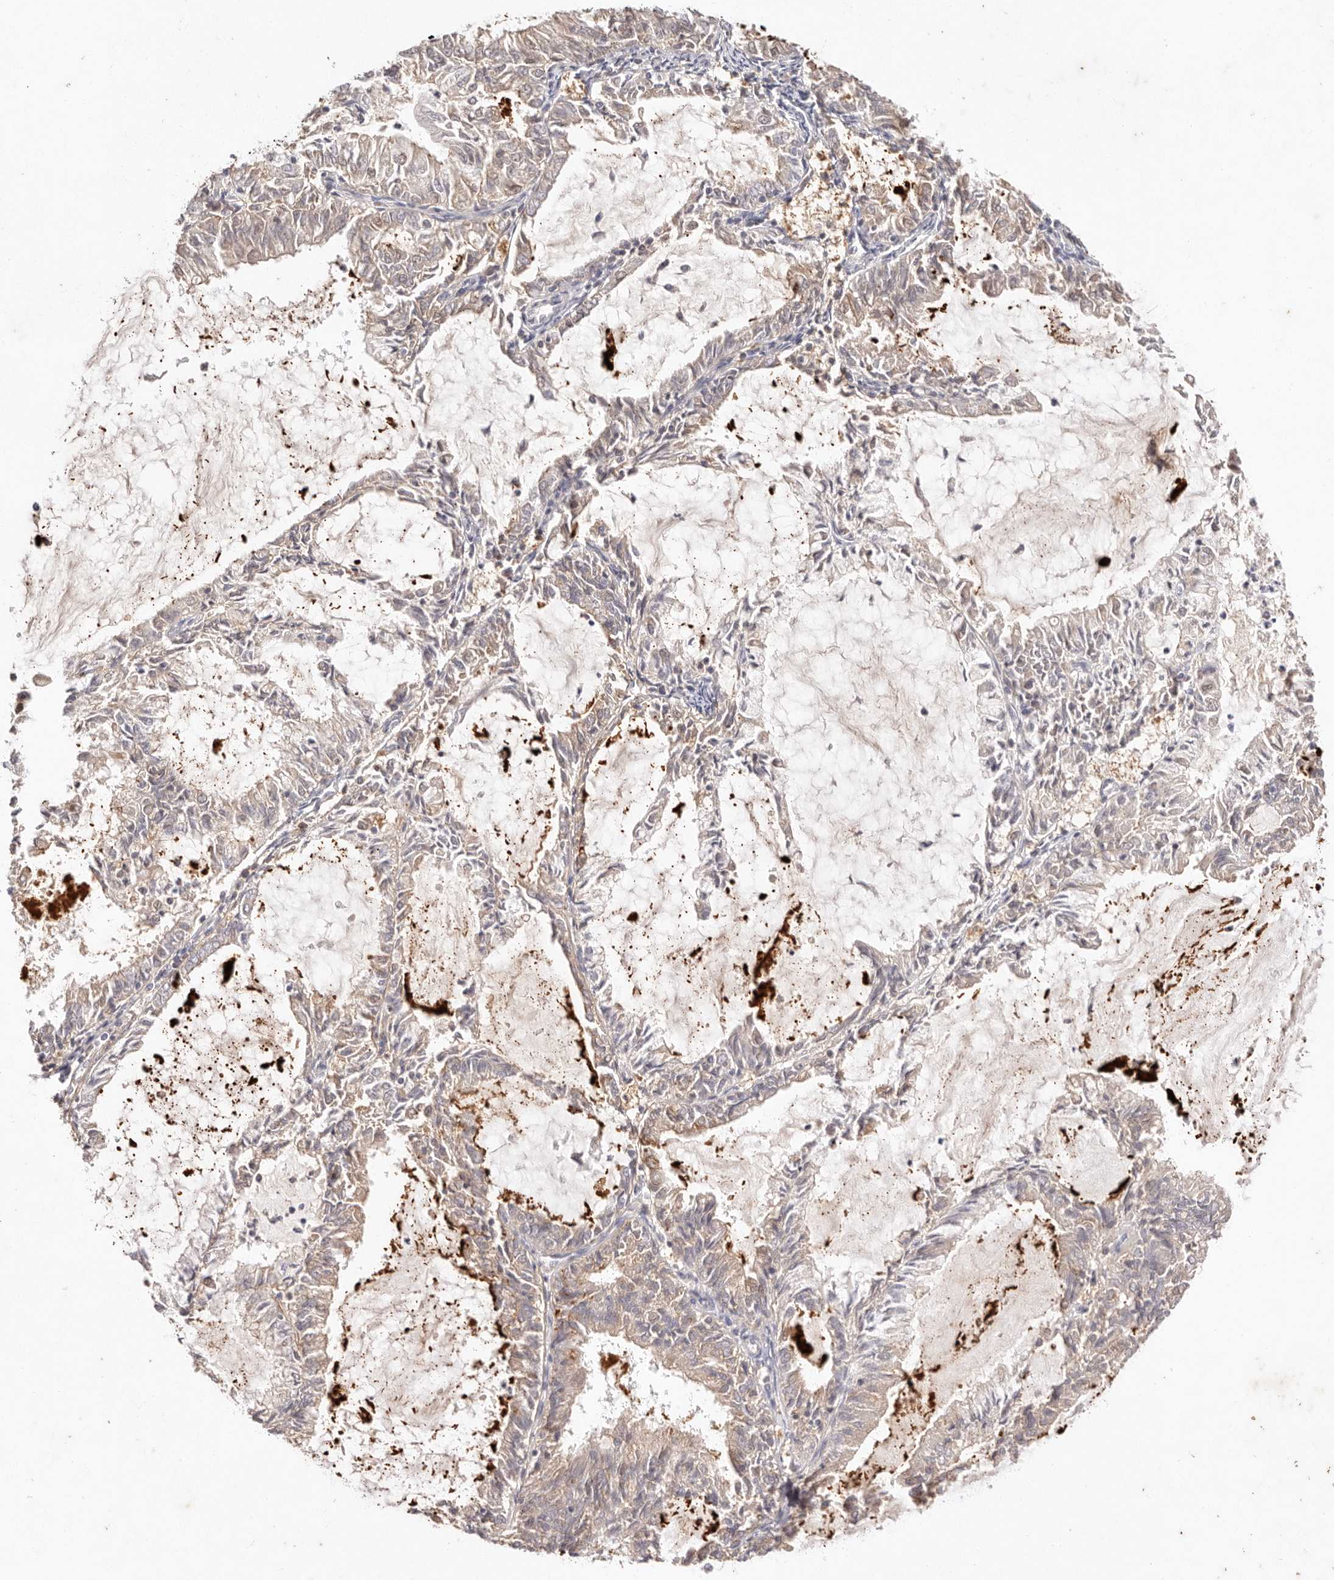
{"staining": {"intensity": "weak", "quantity": "<25%", "location": "cytoplasmic/membranous"}, "tissue": "endometrial cancer", "cell_type": "Tumor cells", "image_type": "cancer", "snomed": [{"axis": "morphology", "description": "Adenocarcinoma, NOS"}, {"axis": "topography", "description": "Endometrium"}], "caption": "Immunohistochemical staining of human endometrial adenocarcinoma shows no significant expression in tumor cells. Nuclei are stained in blue.", "gene": "CXADR", "patient": {"sex": "female", "age": 57}}